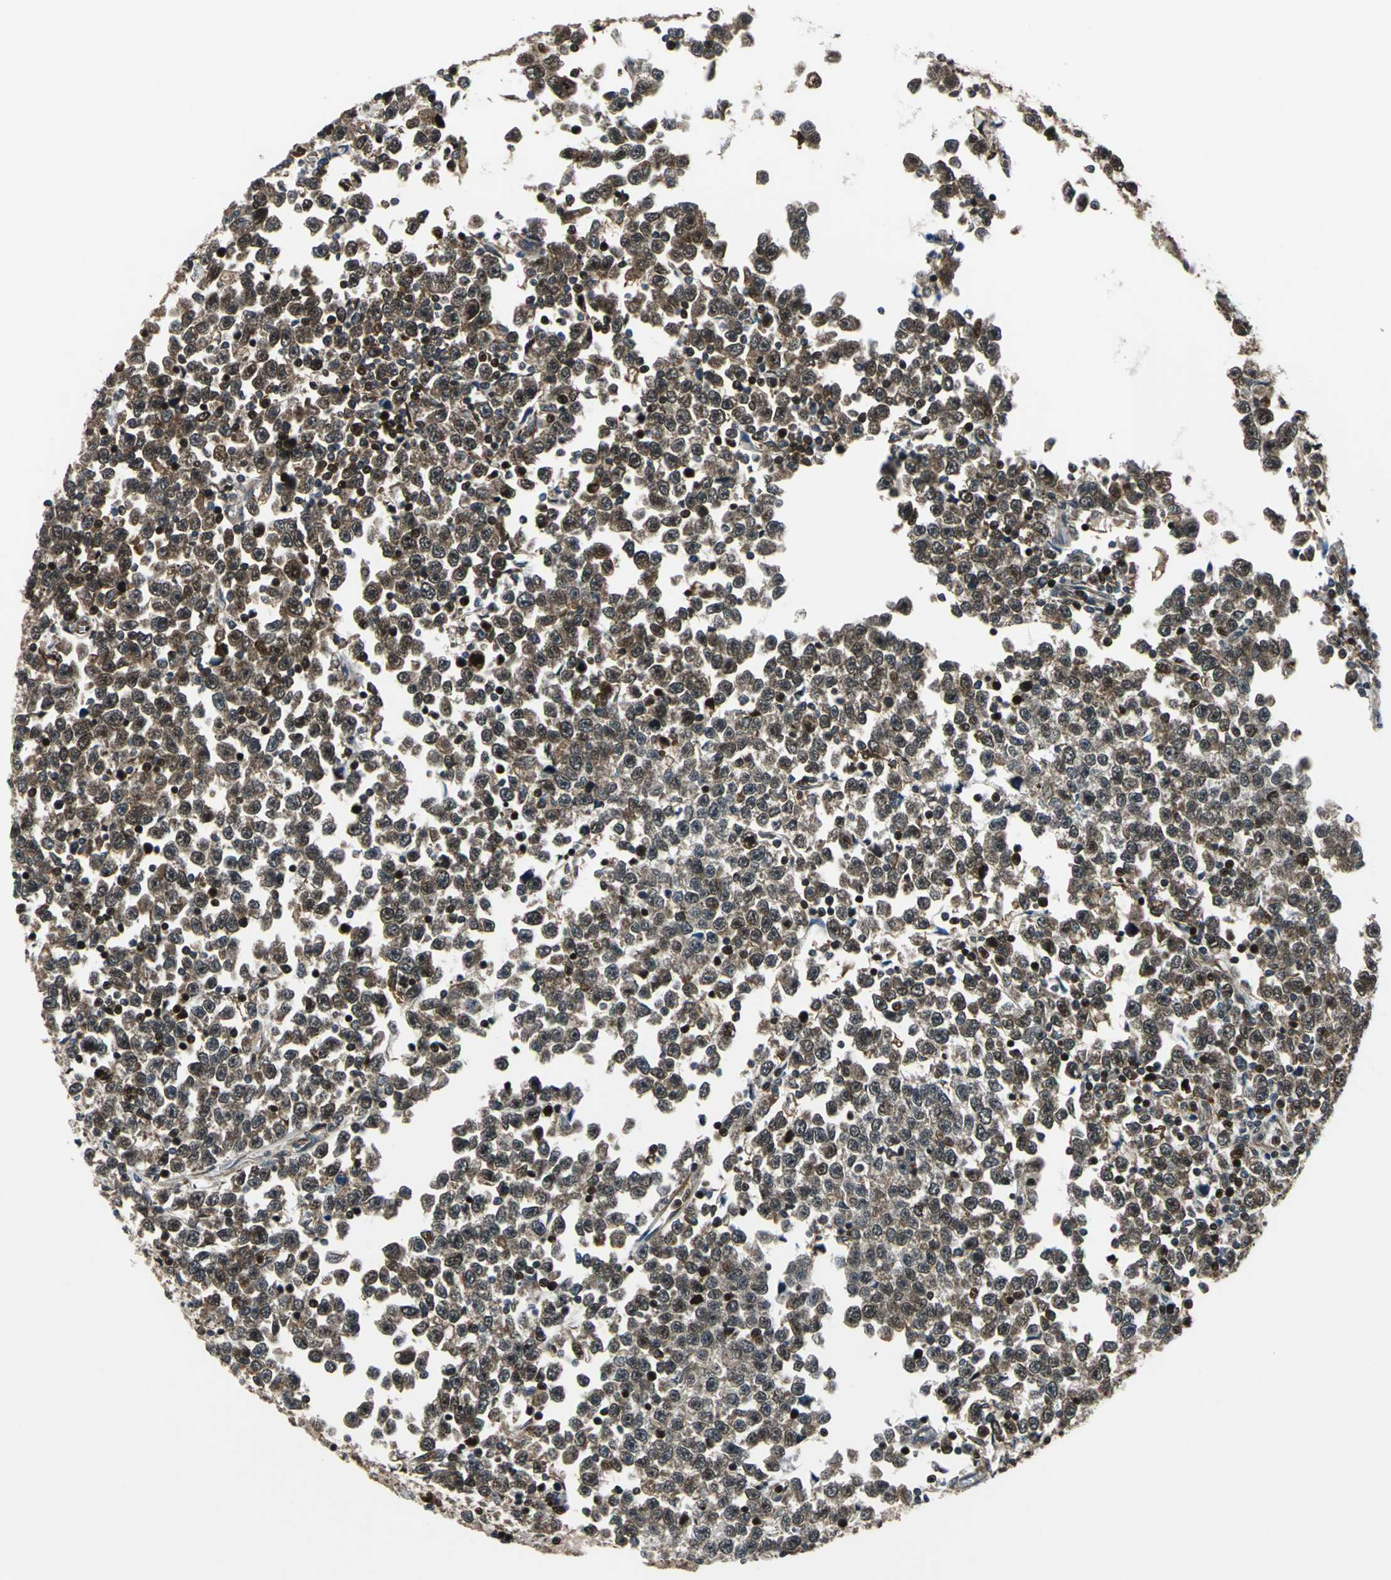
{"staining": {"intensity": "strong", "quantity": ">75%", "location": "nuclear"}, "tissue": "testis cancer", "cell_type": "Tumor cells", "image_type": "cancer", "snomed": [{"axis": "morphology", "description": "Seminoma, NOS"}, {"axis": "topography", "description": "Testis"}], "caption": "An image of human testis cancer stained for a protein reveals strong nuclear brown staining in tumor cells.", "gene": "AATF", "patient": {"sex": "male", "age": 43}}